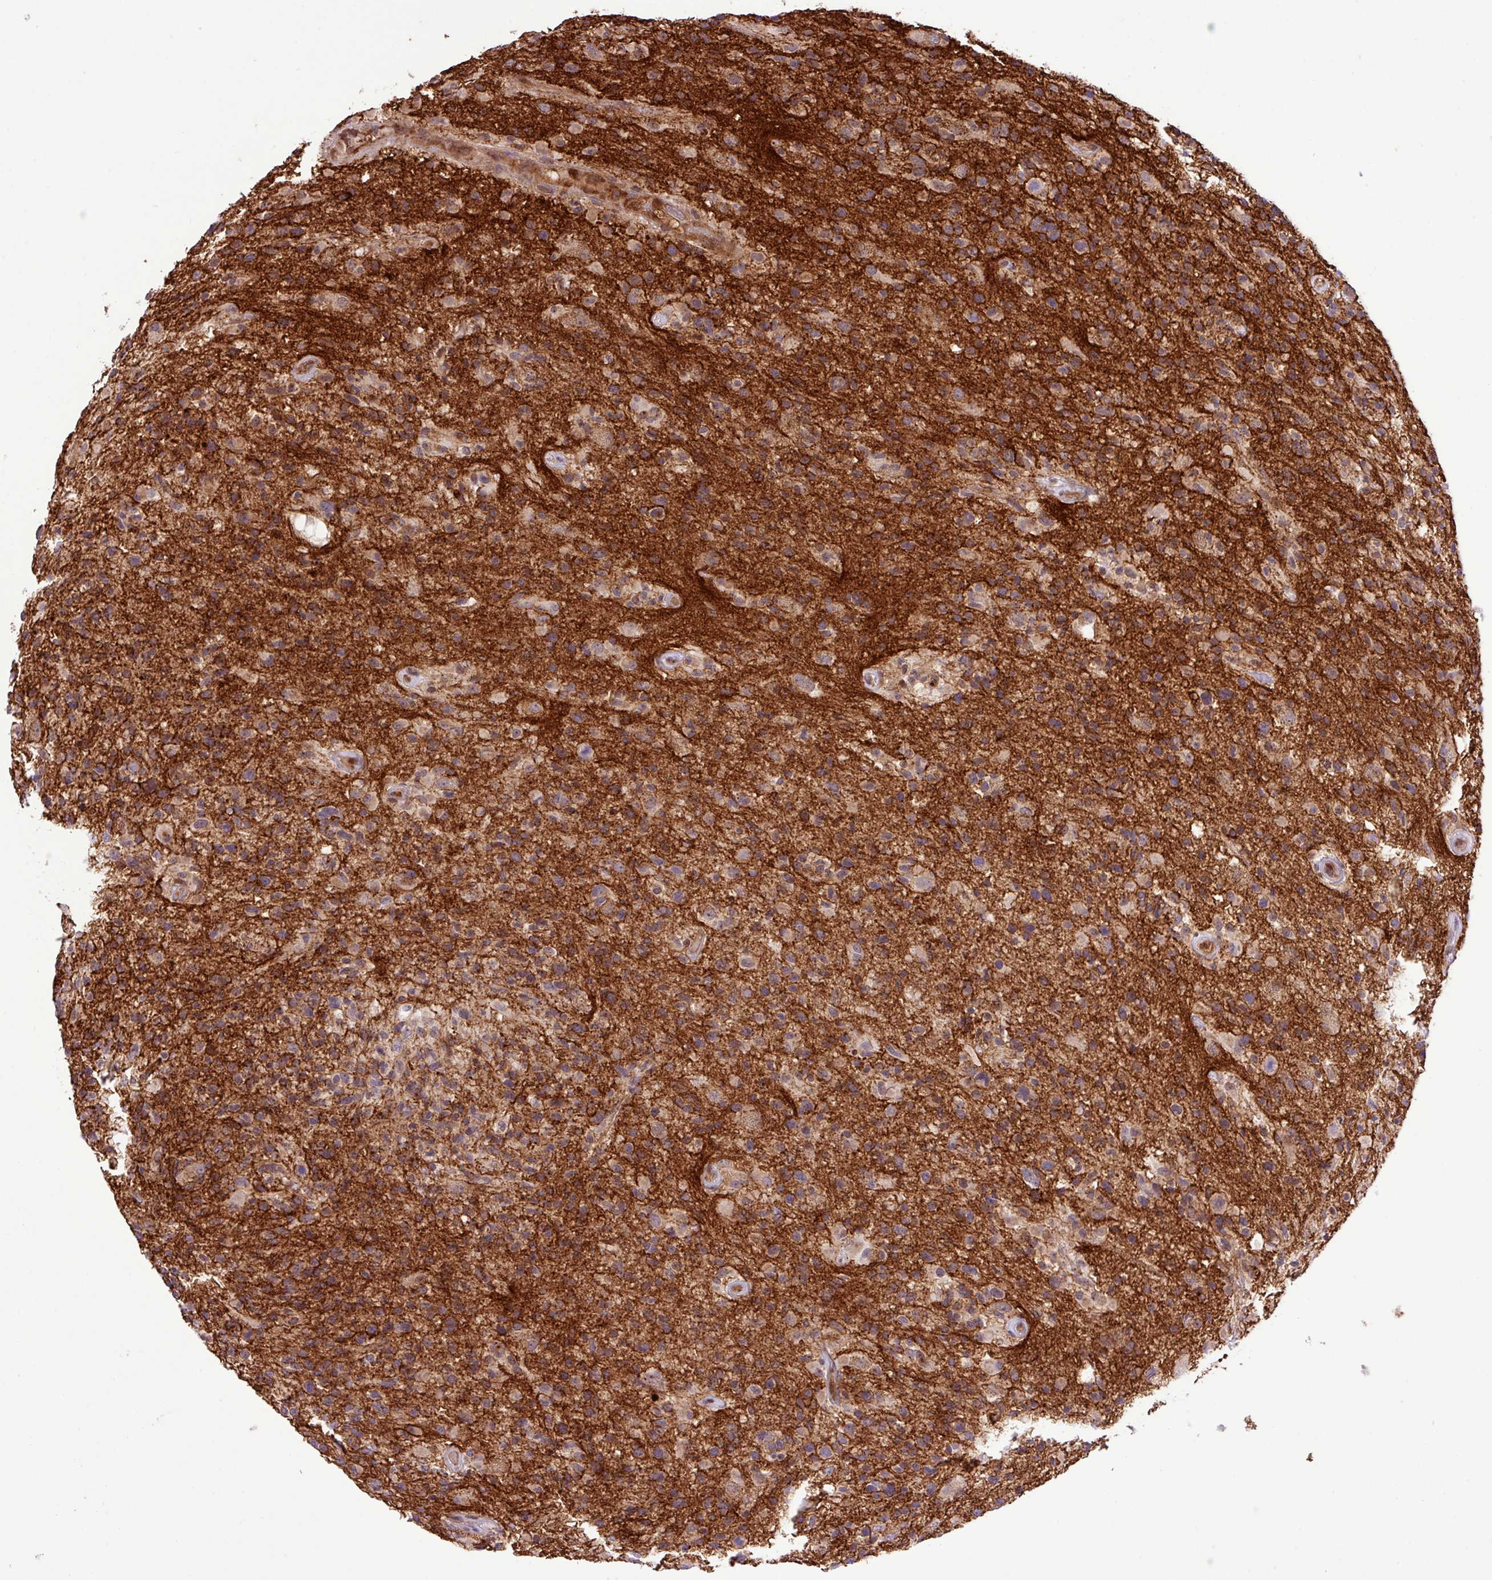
{"staining": {"intensity": "moderate", "quantity": ">75%", "location": "cytoplasmic/membranous"}, "tissue": "glioma", "cell_type": "Tumor cells", "image_type": "cancer", "snomed": [{"axis": "morphology", "description": "Glioma, malignant, High grade"}, {"axis": "morphology", "description": "Glioblastoma, NOS"}, {"axis": "topography", "description": "Brain"}], "caption": "There is medium levels of moderate cytoplasmic/membranous positivity in tumor cells of glioma, as demonstrated by immunohistochemical staining (brown color).", "gene": "B3GNT9", "patient": {"sex": "male", "age": 60}}